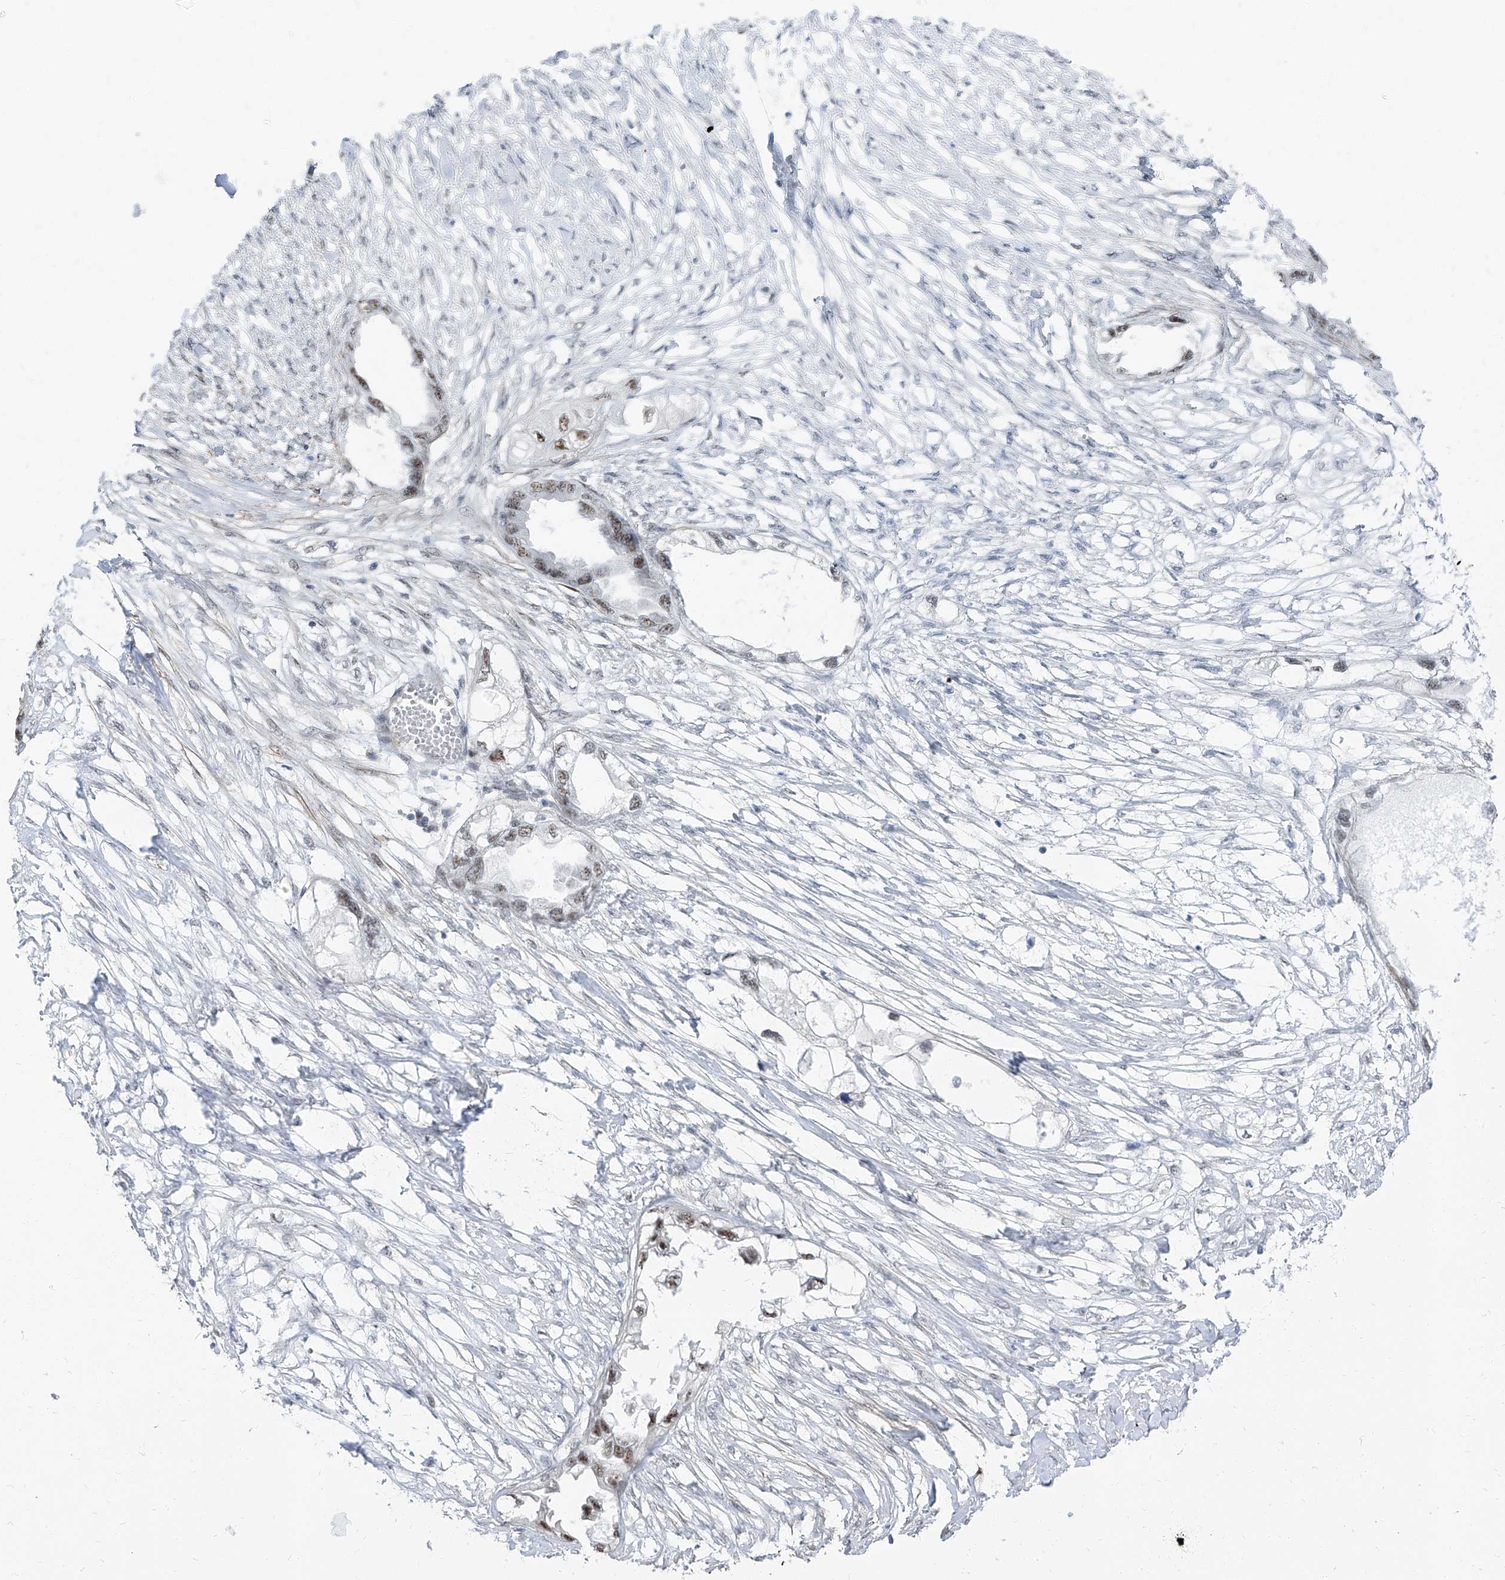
{"staining": {"intensity": "weak", "quantity": ">75%", "location": "nuclear"}, "tissue": "endometrial cancer", "cell_type": "Tumor cells", "image_type": "cancer", "snomed": [{"axis": "morphology", "description": "Adenocarcinoma, NOS"}, {"axis": "morphology", "description": "Adenocarcinoma, metastatic, NOS"}, {"axis": "topography", "description": "Adipose tissue"}, {"axis": "topography", "description": "Endometrium"}], "caption": "Protein staining of endometrial cancer tissue exhibits weak nuclear positivity in approximately >75% of tumor cells.", "gene": "TXLNB", "patient": {"sex": "female", "age": 67}}